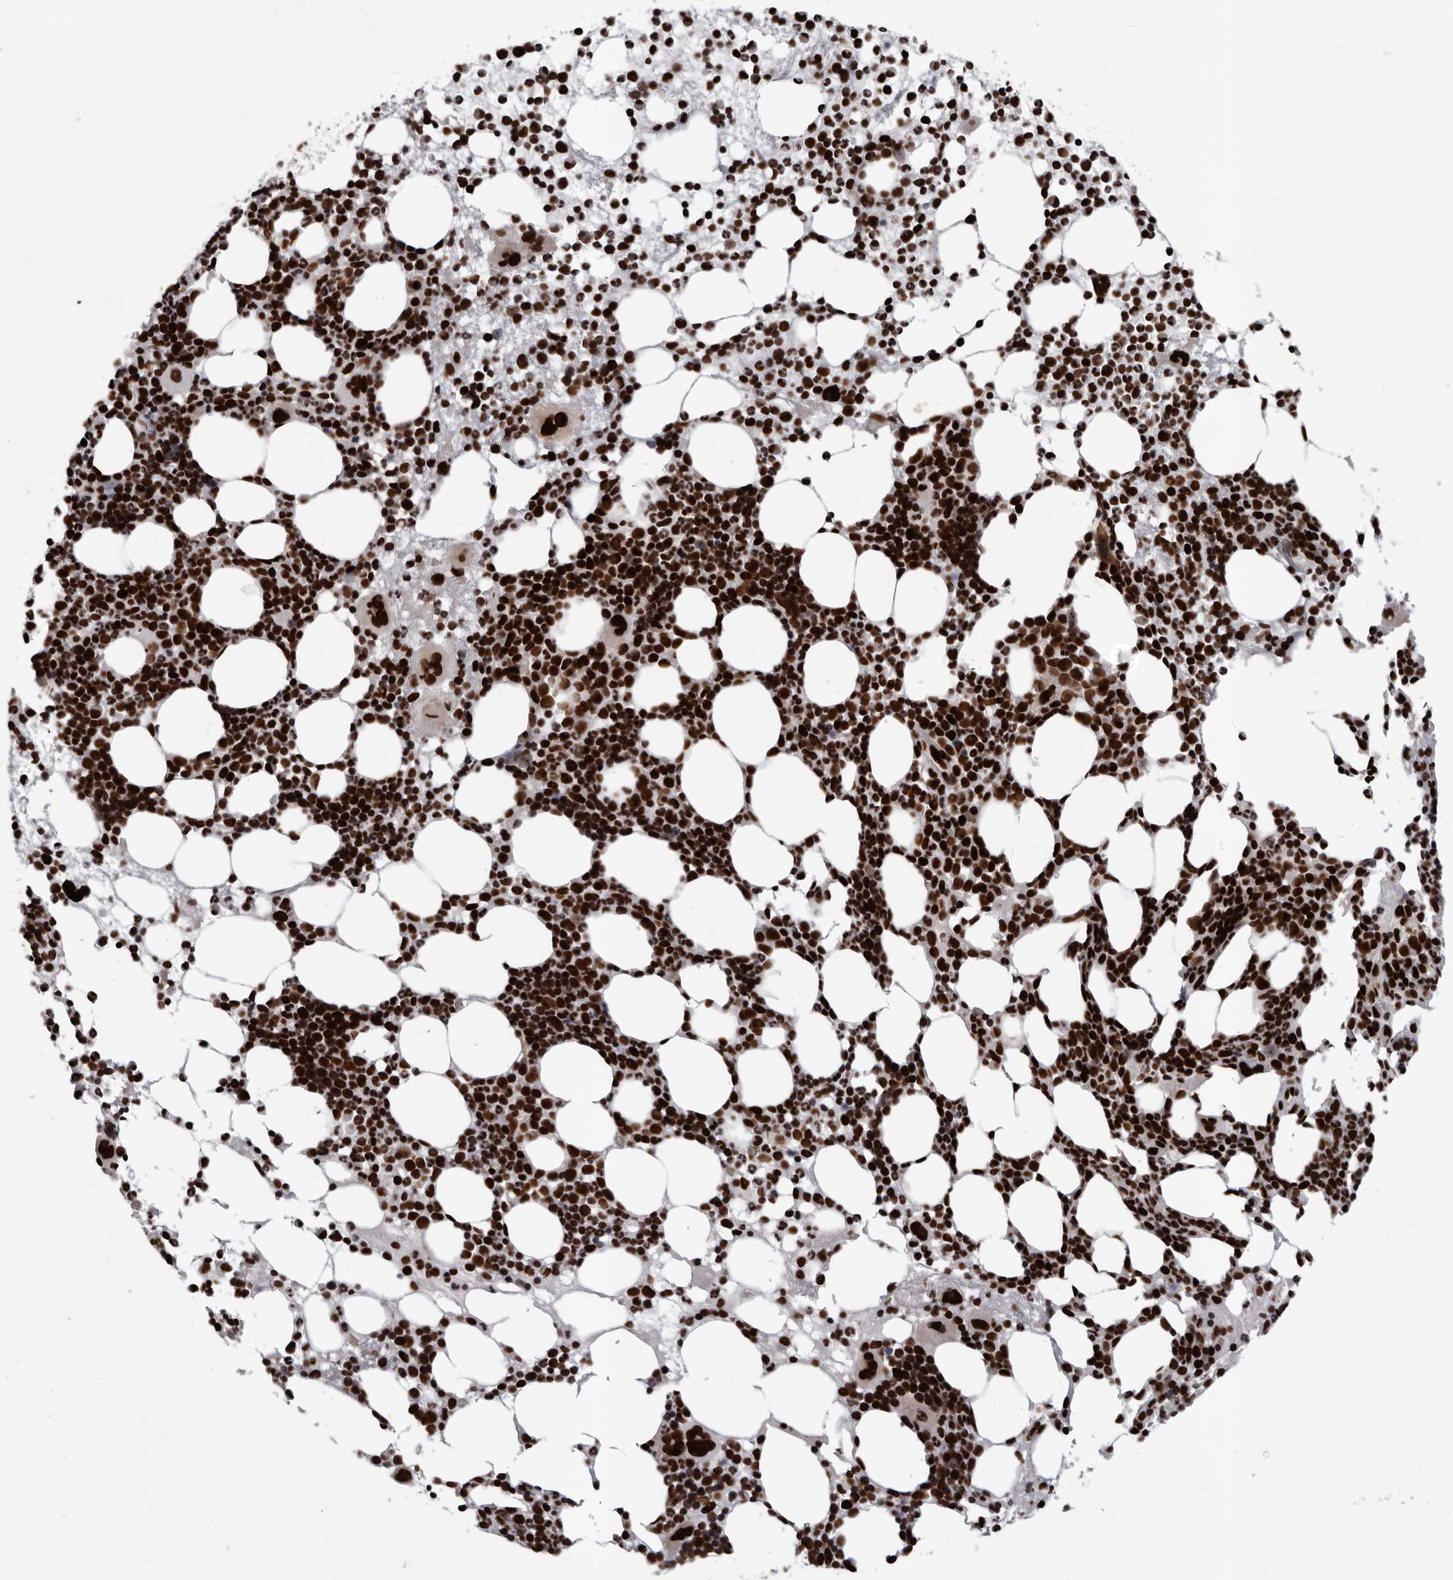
{"staining": {"intensity": "strong", "quantity": ">75%", "location": "nuclear"}, "tissue": "bone marrow", "cell_type": "Hematopoietic cells", "image_type": "normal", "snomed": [{"axis": "morphology", "description": "Normal tissue, NOS"}, {"axis": "topography", "description": "Bone marrow"}], "caption": "The histopathology image reveals immunohistochemical staining of normal bone marrow. There is strong nuclear staining is present in about >75% of hematopoietic cells. (DAB IHC, brown staining for protein, blue staining for nuclei).", "gene": "NUMA1", "patient": {"sex": "female", "age": 57}}